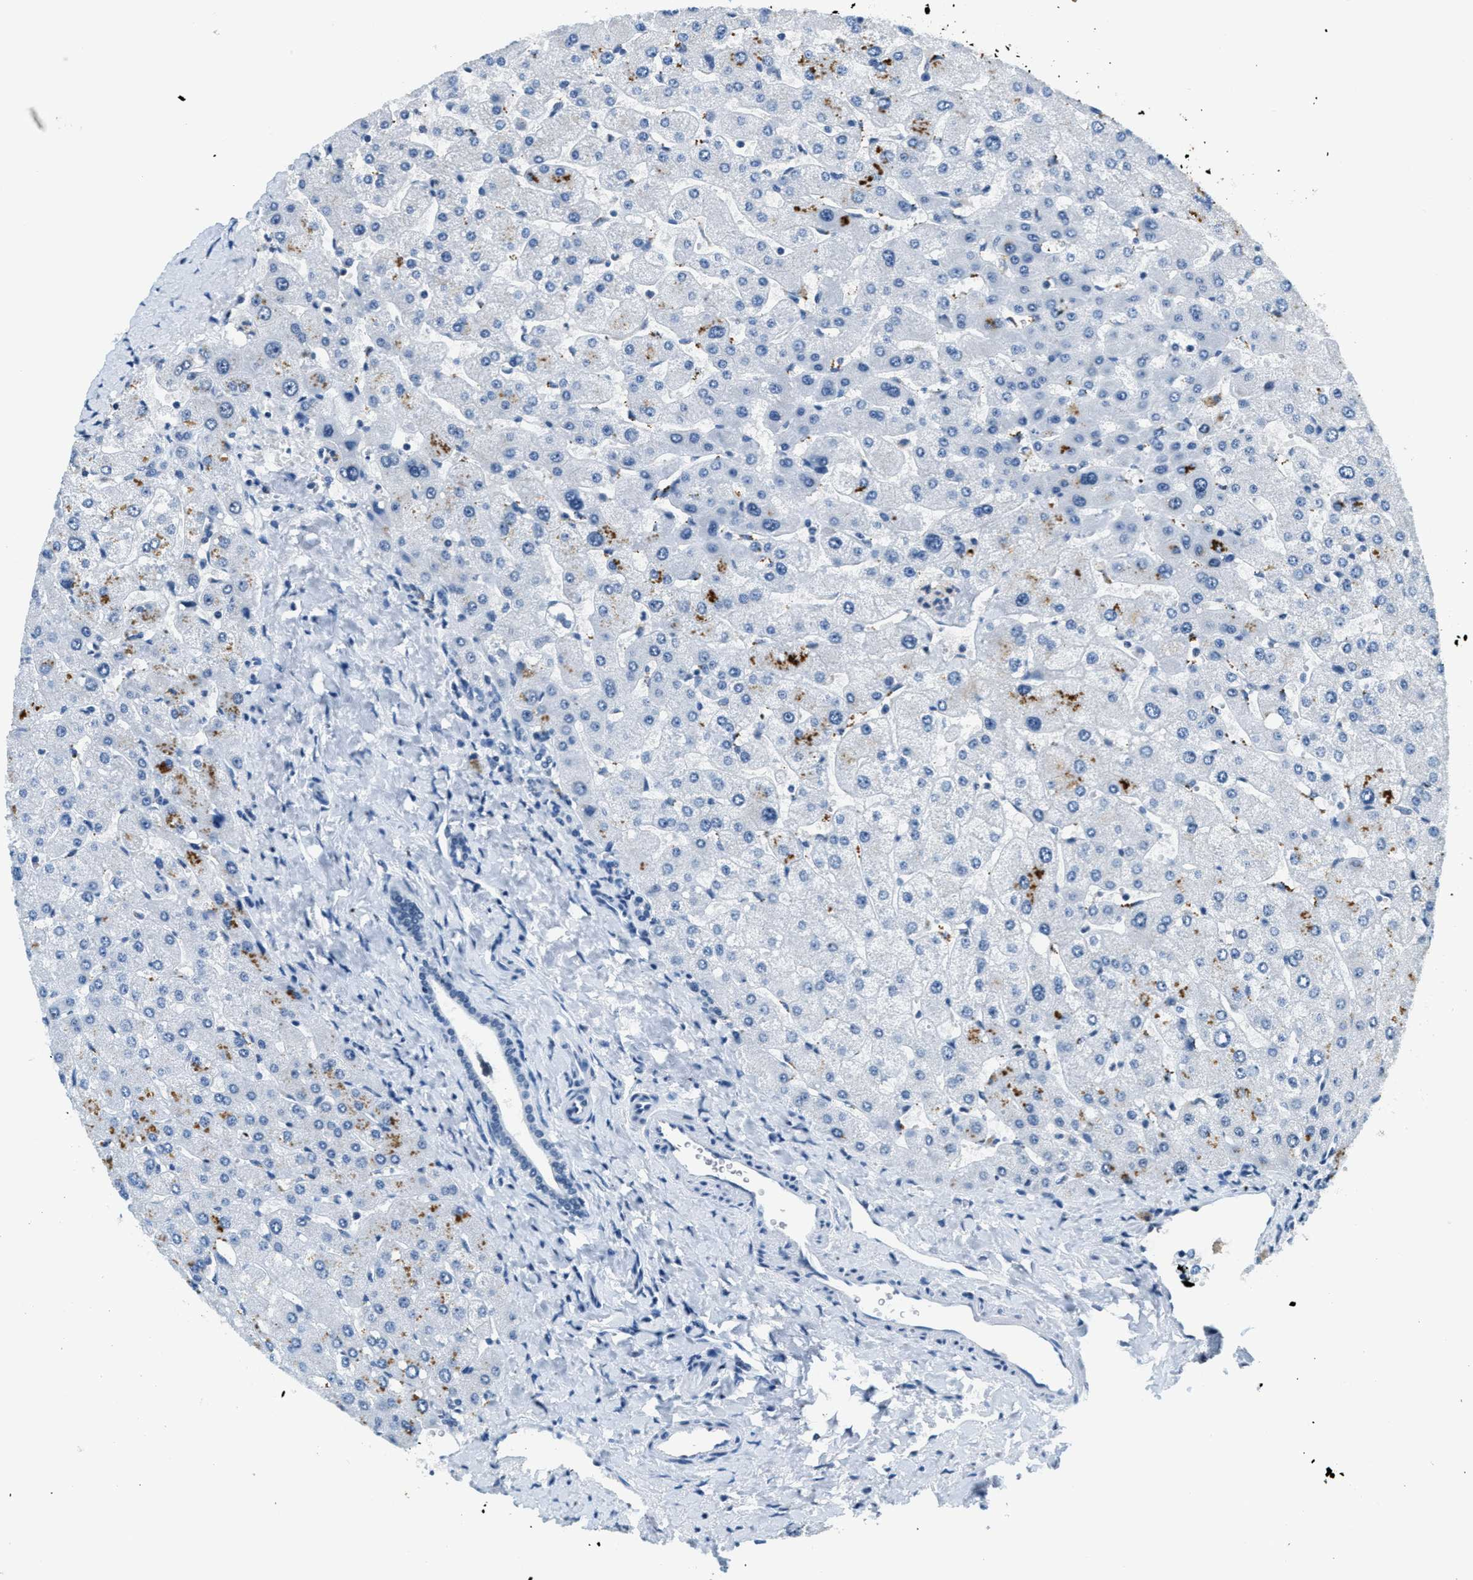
{"staining": {"intensity": "negative", "quantity": "none", "location": "none"}, "tissue": "liver", "cell_type": "Cholangiocytes", "image_type": "normal", "snomed": [{"axis": "morphology", "description": "Normal tissue, NOS"}, {"axis": "topography", "description": "Liver"}], "caption": "Cholangiocytes are negative for brown protein staining in benign liver. (Brightfield microscopy of DAB (3,3'-diaminobenzidine) immunohistochemistry at high magnification).", "gene": "CA4", "patient": {"sex": "male", "age": 55}}